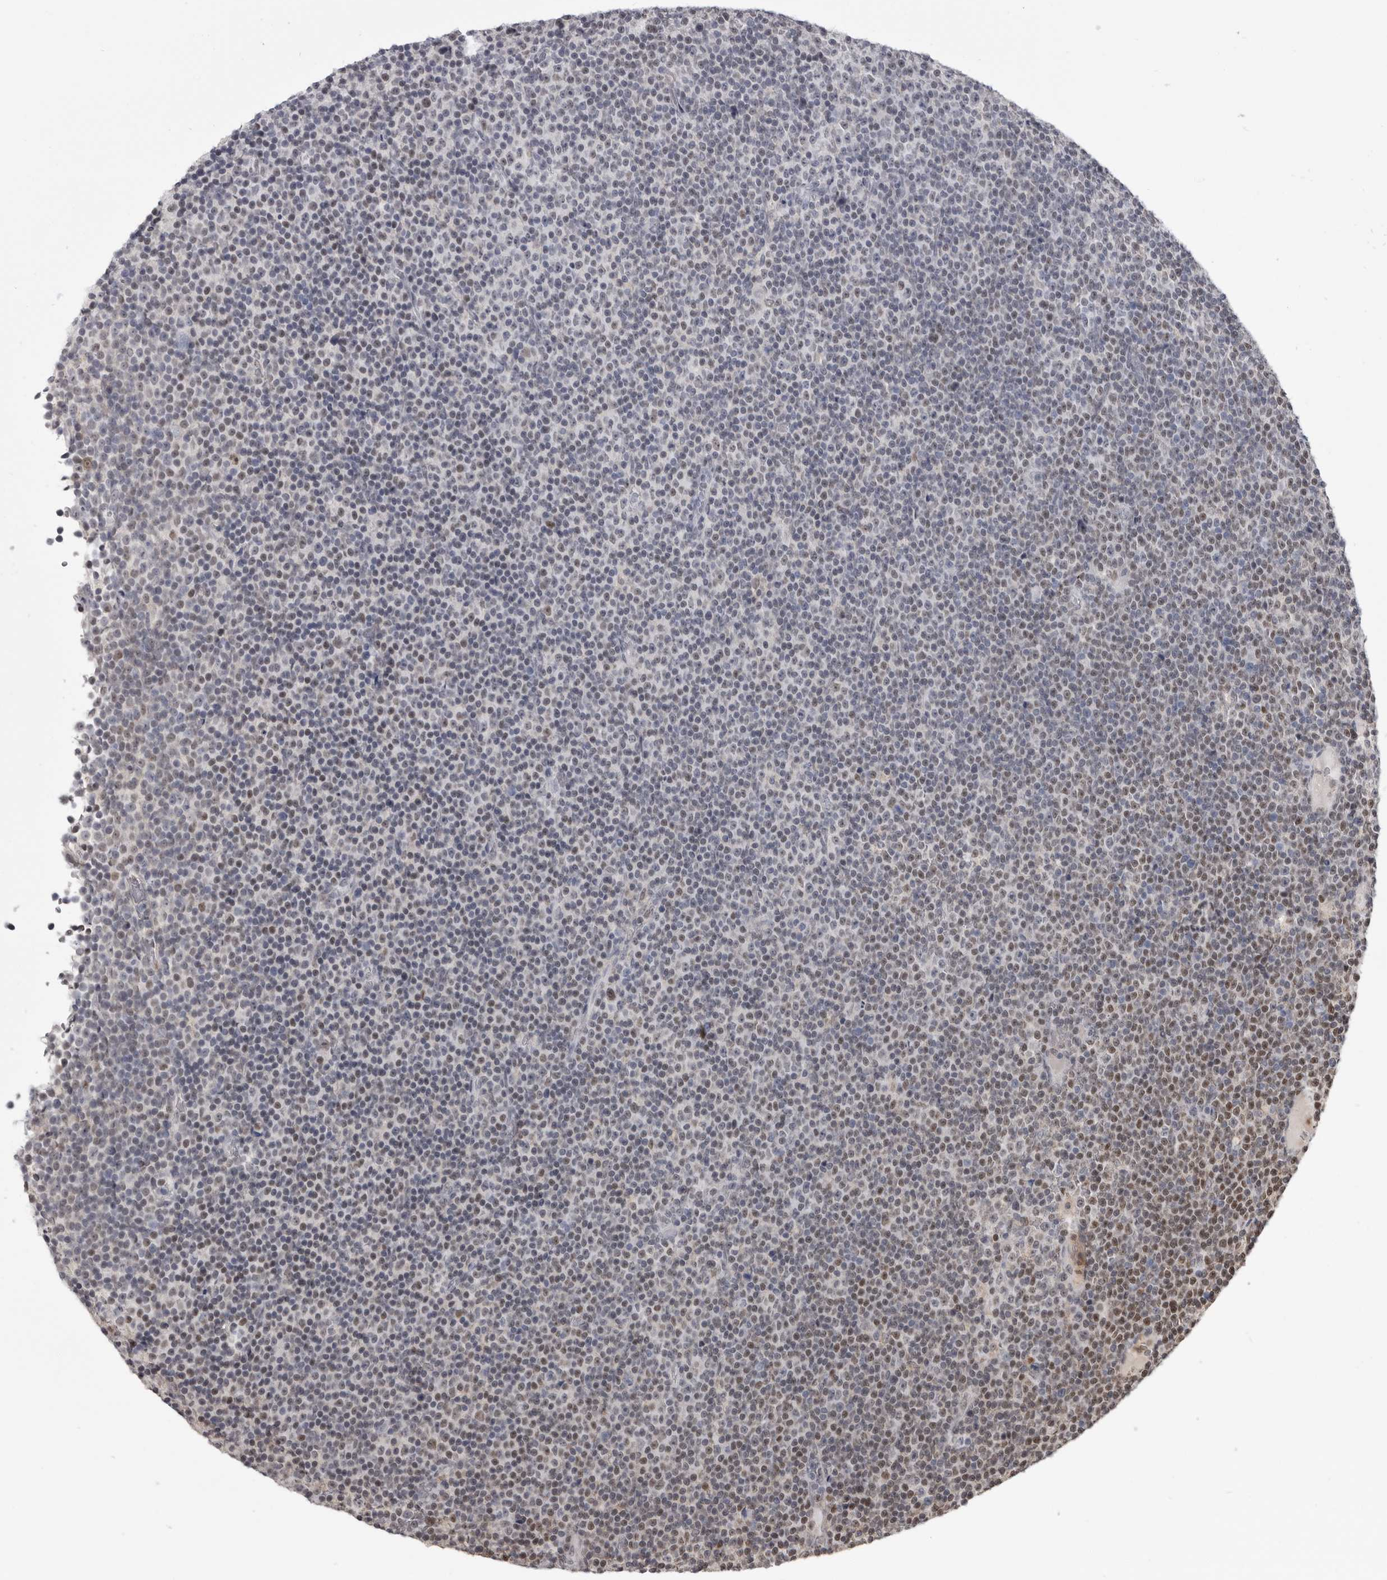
{"staining": {"intensity": "weak", "quantity": "25%-75%", "location": "nuclear"}, "tissue": "lymphoma", "cell_type": "Tumor cells", "image_type": "cancer", "snomed": [{"axis": "morphology", "description": "Malignant lymphoma, non-Hodgkin's type, Low grade"}, {"axis": "topography", "description": "Lymph node"}], "caption": "Protein expression analysis of human lymphoma reveals weak nuclear staining in about 25%-75% of tumor cells. Nuclei are stained in blue.", "gene": "CGN", "patient": {"sex": "female", "age": 67}}